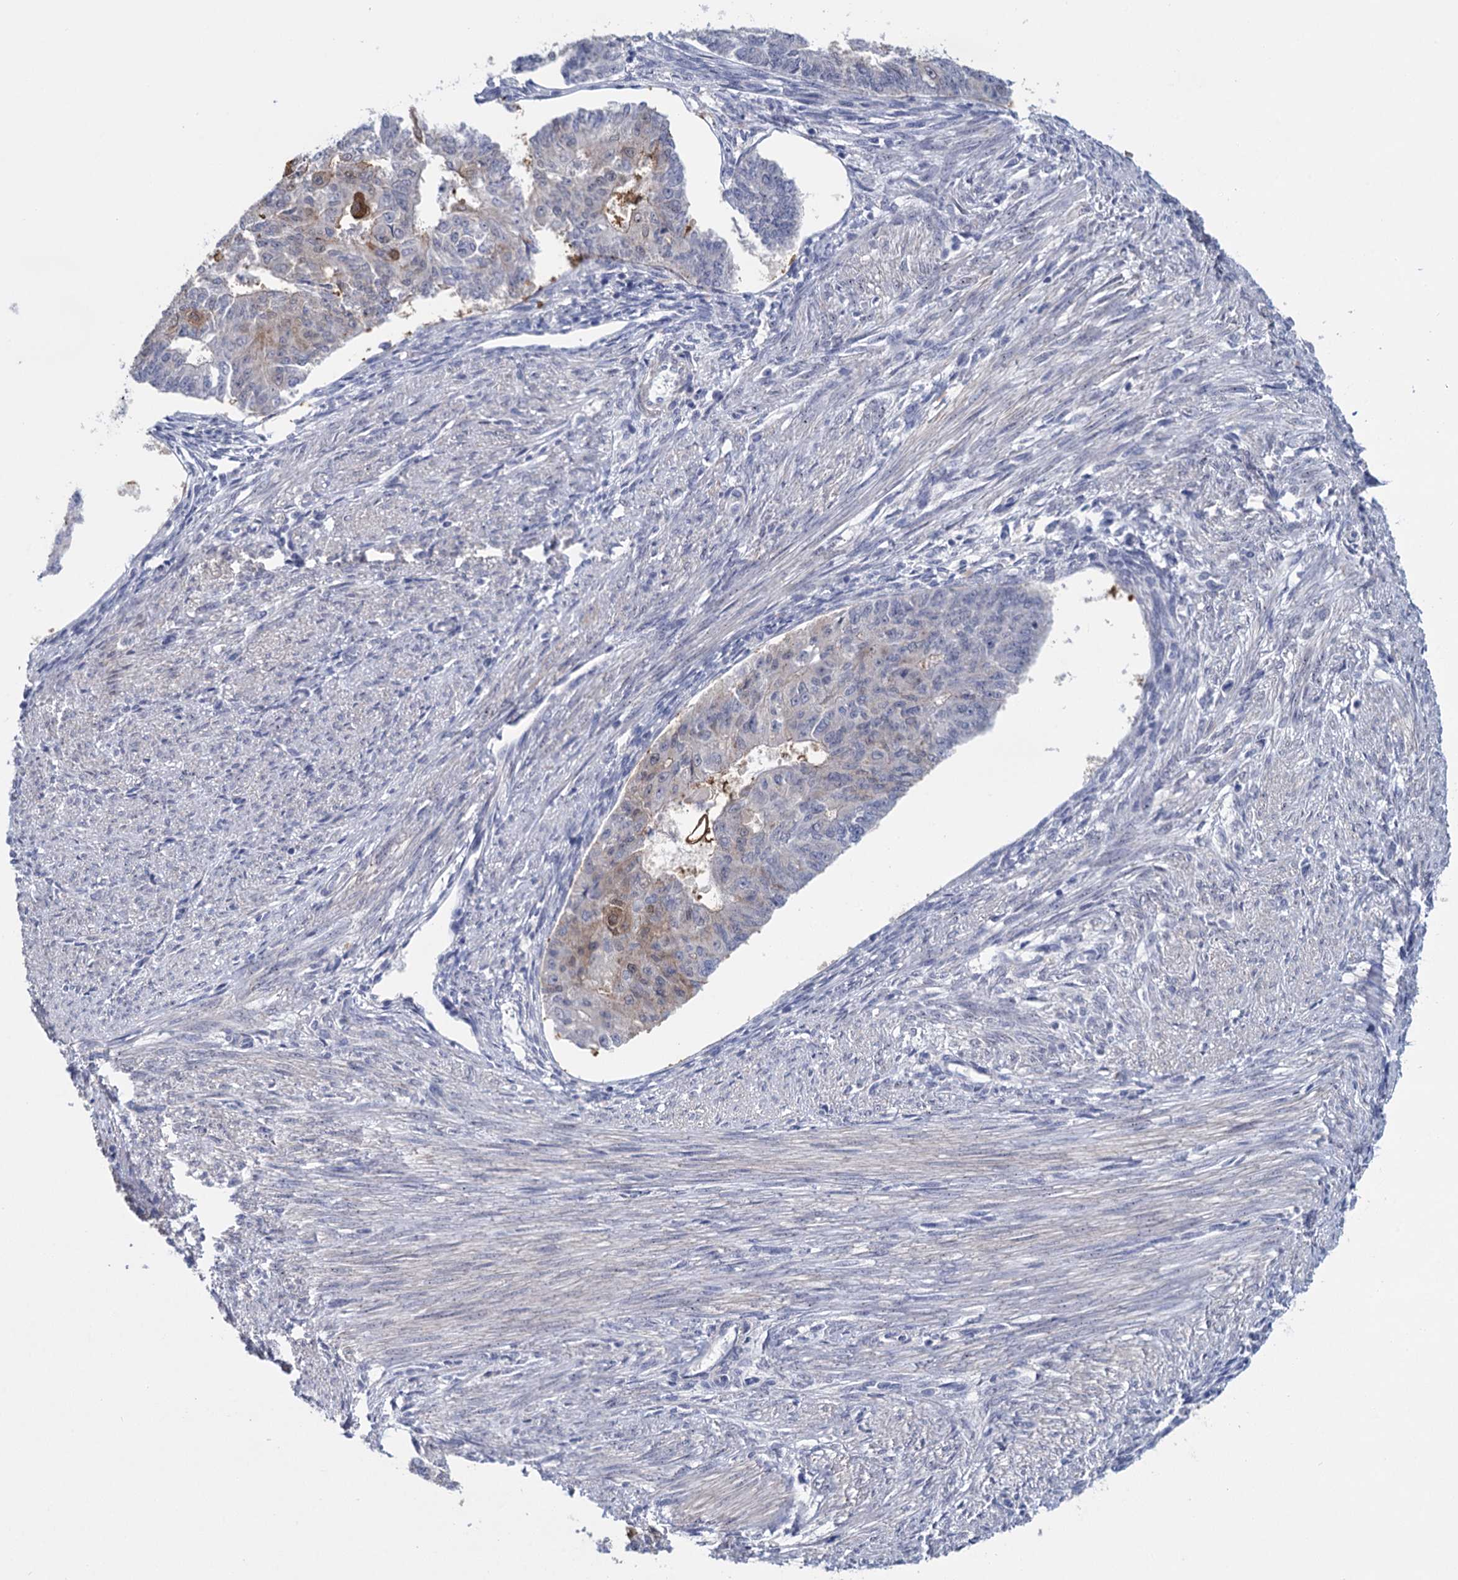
{"staining": {"intensity": "moderate", "quantity": "<25%", "location": "cytoplasmic/membranous"}, "tissue": "endometrial cancer", "cell_type": "Tumor cells", "image_type": "cancer", "snomed": [{"axis": "morphology", "description": "Adenocarcinoma, NOS"}, {"axis": "topography", "description": "Endometrium"}], "caption": "Protein expression analysis of endometrial adenocarcinoma exhibits moderate cytoplasmic/membranous expression in about <25% of tumor cells.", "gene": "SFN", "patient": {"sex": "female", "age": 32}}